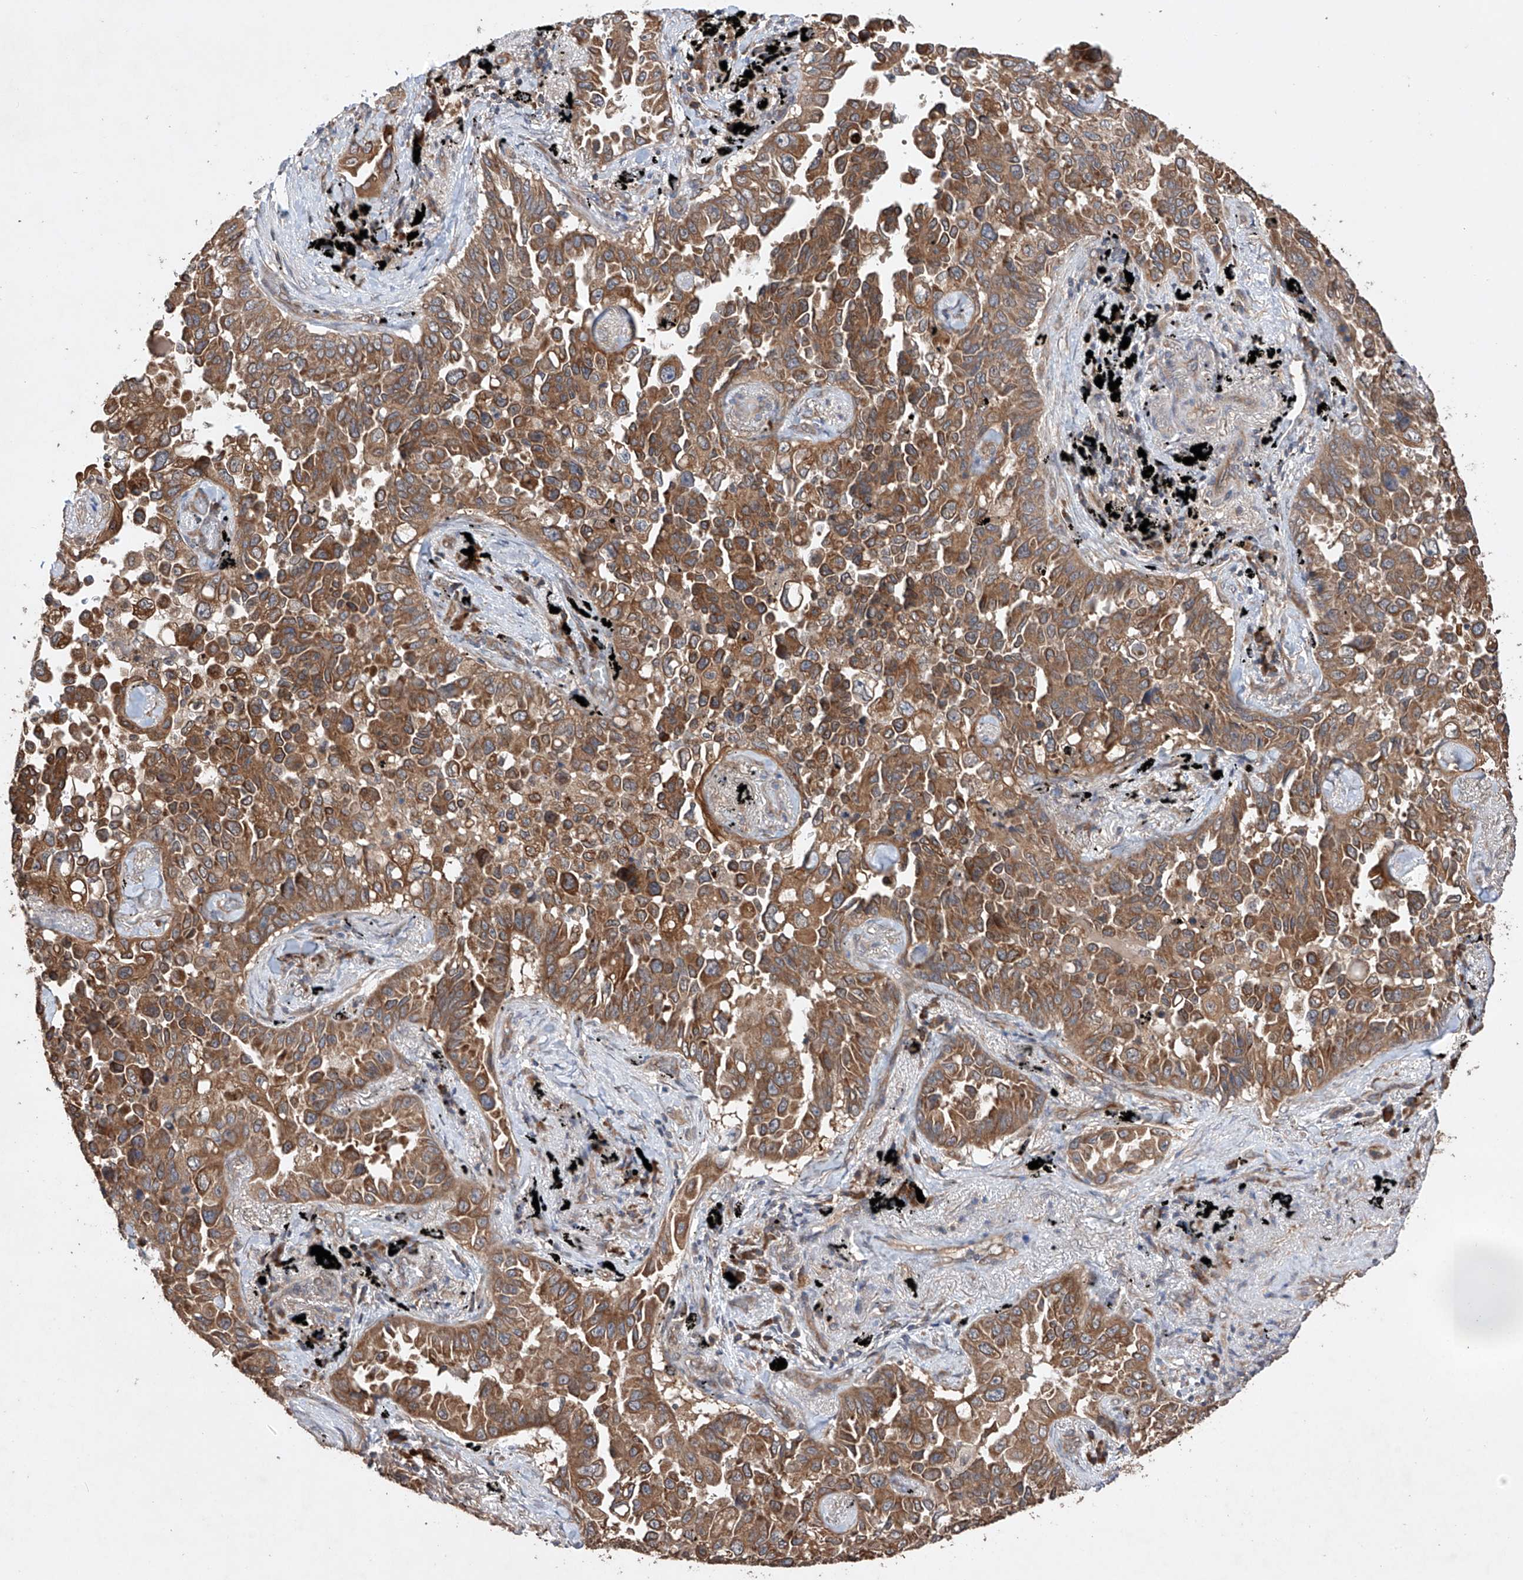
{"staining": {"intensity": "moderate", "quantity": ">75%", "location": "cytoplasmic/membranous"}, "tissue": "lung cancer", "cell_type": "Tumor cells", "image_type": "cancer", "snomed": [{"axis": "morphology", "description": "Adenocarcinoma, NOS"}, {"axis": "topography", "description": "Lung"}], "caption": "Immunohistochemical staining of lung cancer (adenocarcinoma) exhibits medium levels of moderate cytoplasmic/membranous positivity in approximately >75% of tumor cells.", "gene": "LURAP1", "patient": {"sex": "female", "age": 67}}